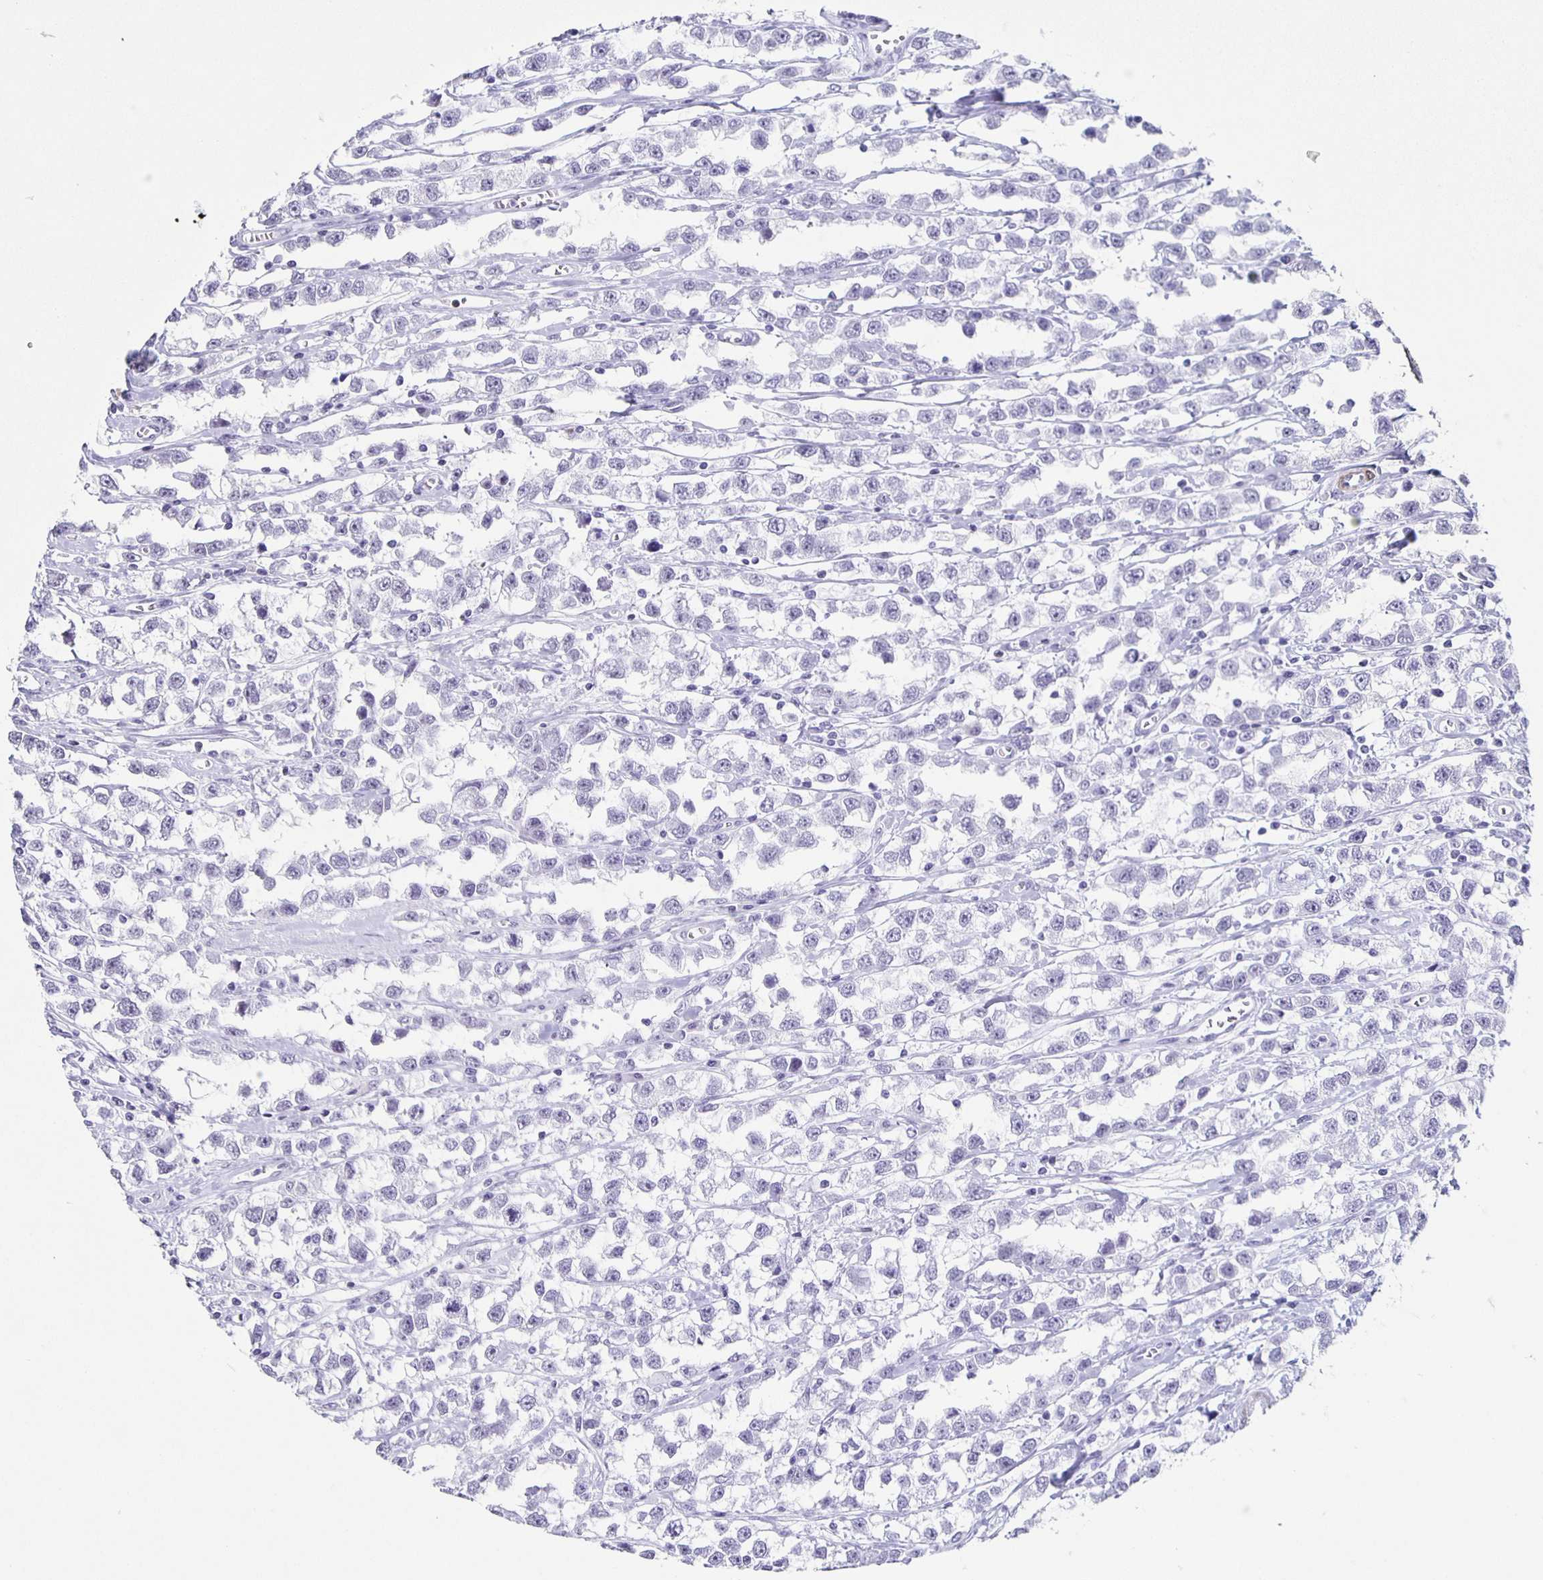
{"staining": {"intensity": "negative", "quantity": "none", "location": "none"}, "tissue": "testis cancer", "cell_type": "Tumor cells", "image_type": "cancer", "snomed": [{"axis": "morphology", "description": "Seminoma, NOS"}, {"axis": "topography", "description": "Testis"}], "caption": "Immunohistochemistry (IHC) of testis cancer exhibits no positivity in tumor cells. (Stains: DAB (3,3'-diaminobenzidine) immunohistochemistry with hematoxylin counter stain, Microscopy: brightfield microscopy at high magnification).", "gene": "TPPP", "patient": {"sex": "male", "age": 34}}